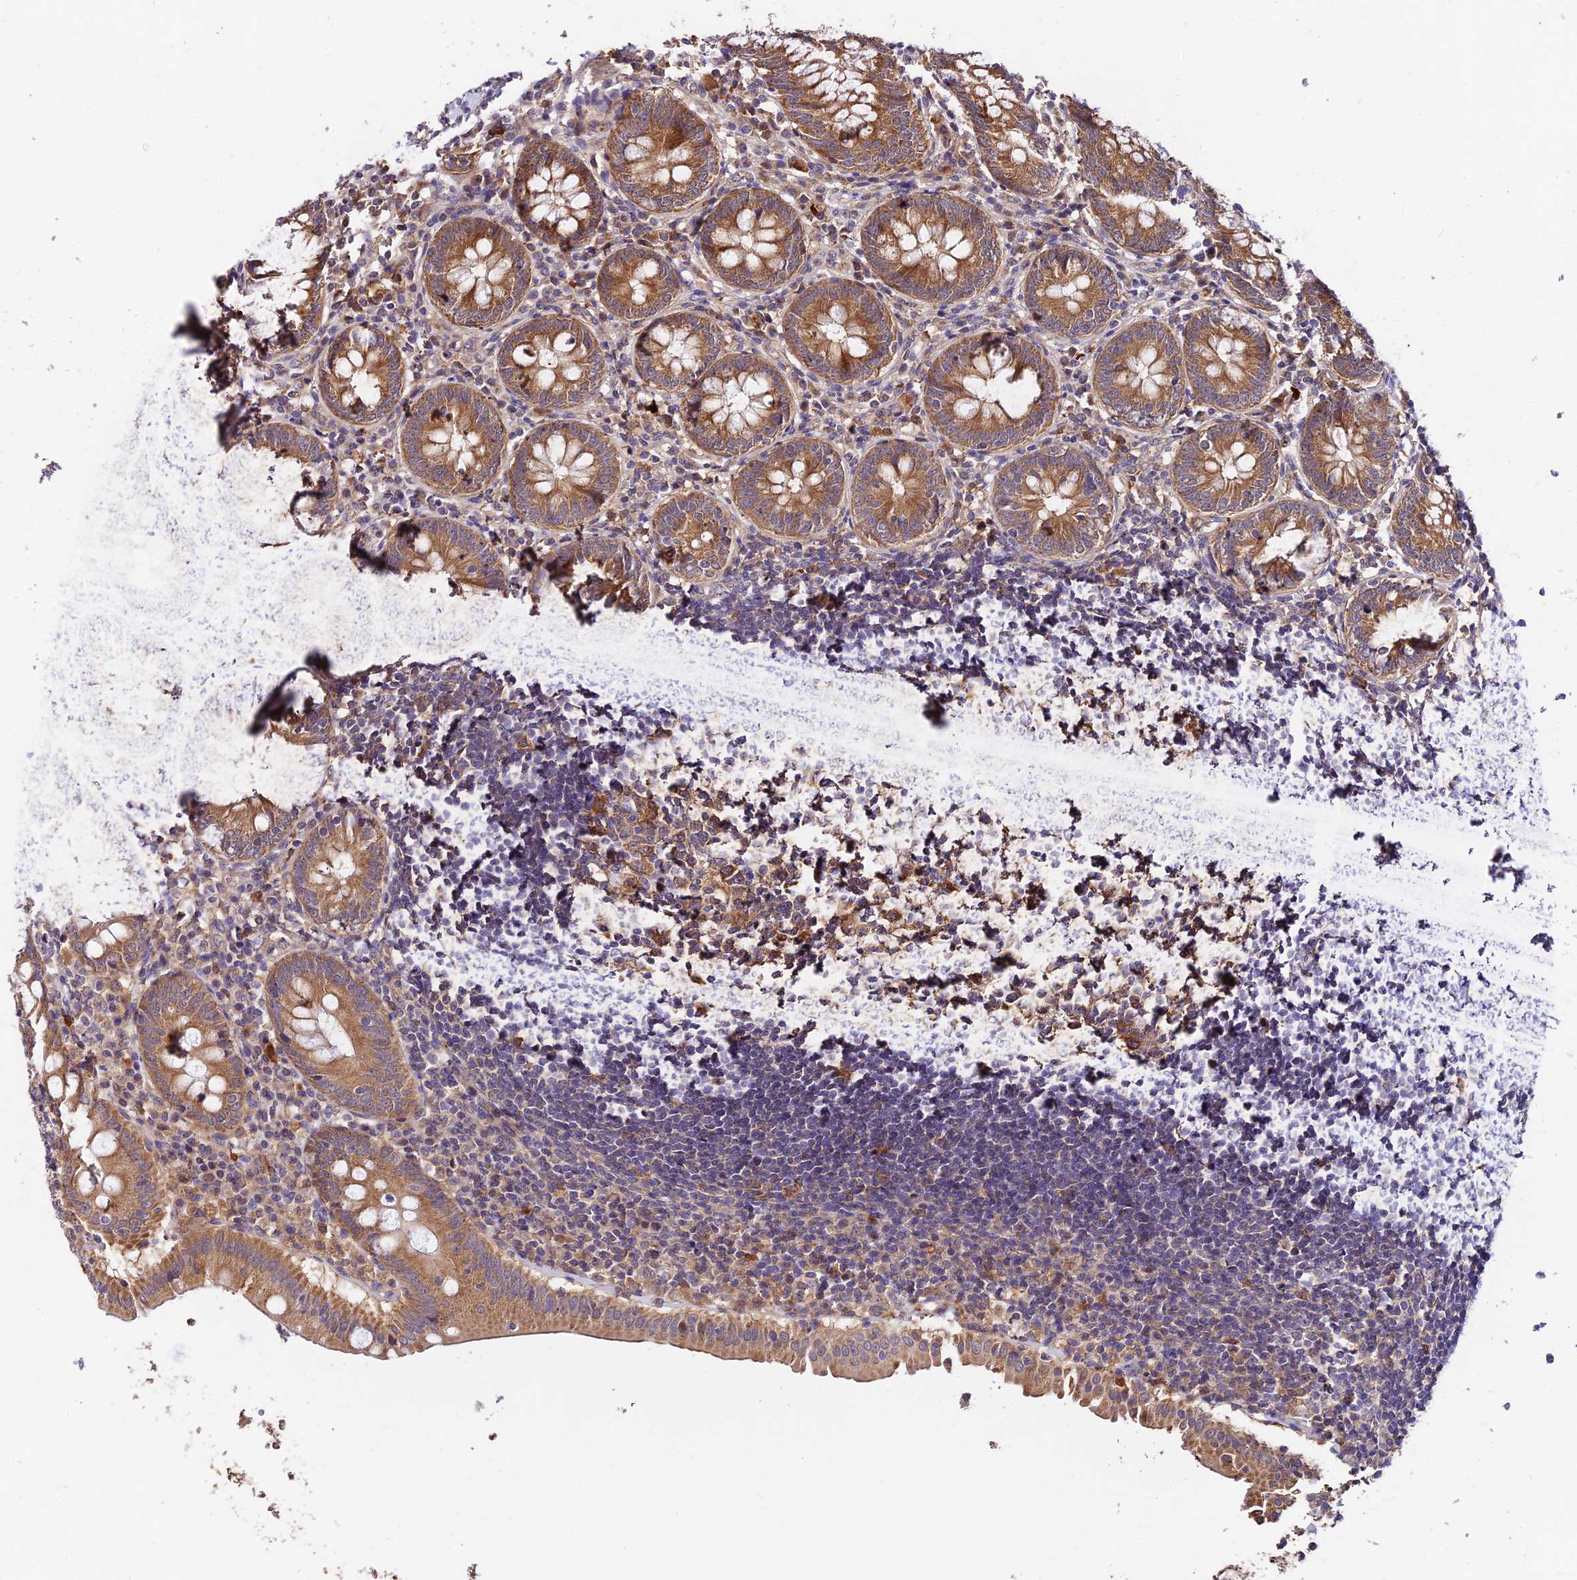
{"staining": {"intensity": "moderate", "quantity": ">75%", "location": "cytoplasmic/membranous"}, "tissue": "appendix", "cell_type": "Glandular cells", "image_type": "normal", "snomed": [{"axis": "morphology", "description": "Normal tissue, NOS"}, {"axis": "topography", "description": "Appendix"}], "caption": "Immunohistochemistry micrograph of benign appendix: human appendix stained using immunohistochemistry (IHC) exhibits medium levels of moderate protein expression localized specifically in the cytoplasmic/membranous of glandular cells, appearing as a cytoplasmic/membranous brown color.", "gene": "C3orf20", "patient": {"sex": "female", "age": 54}}